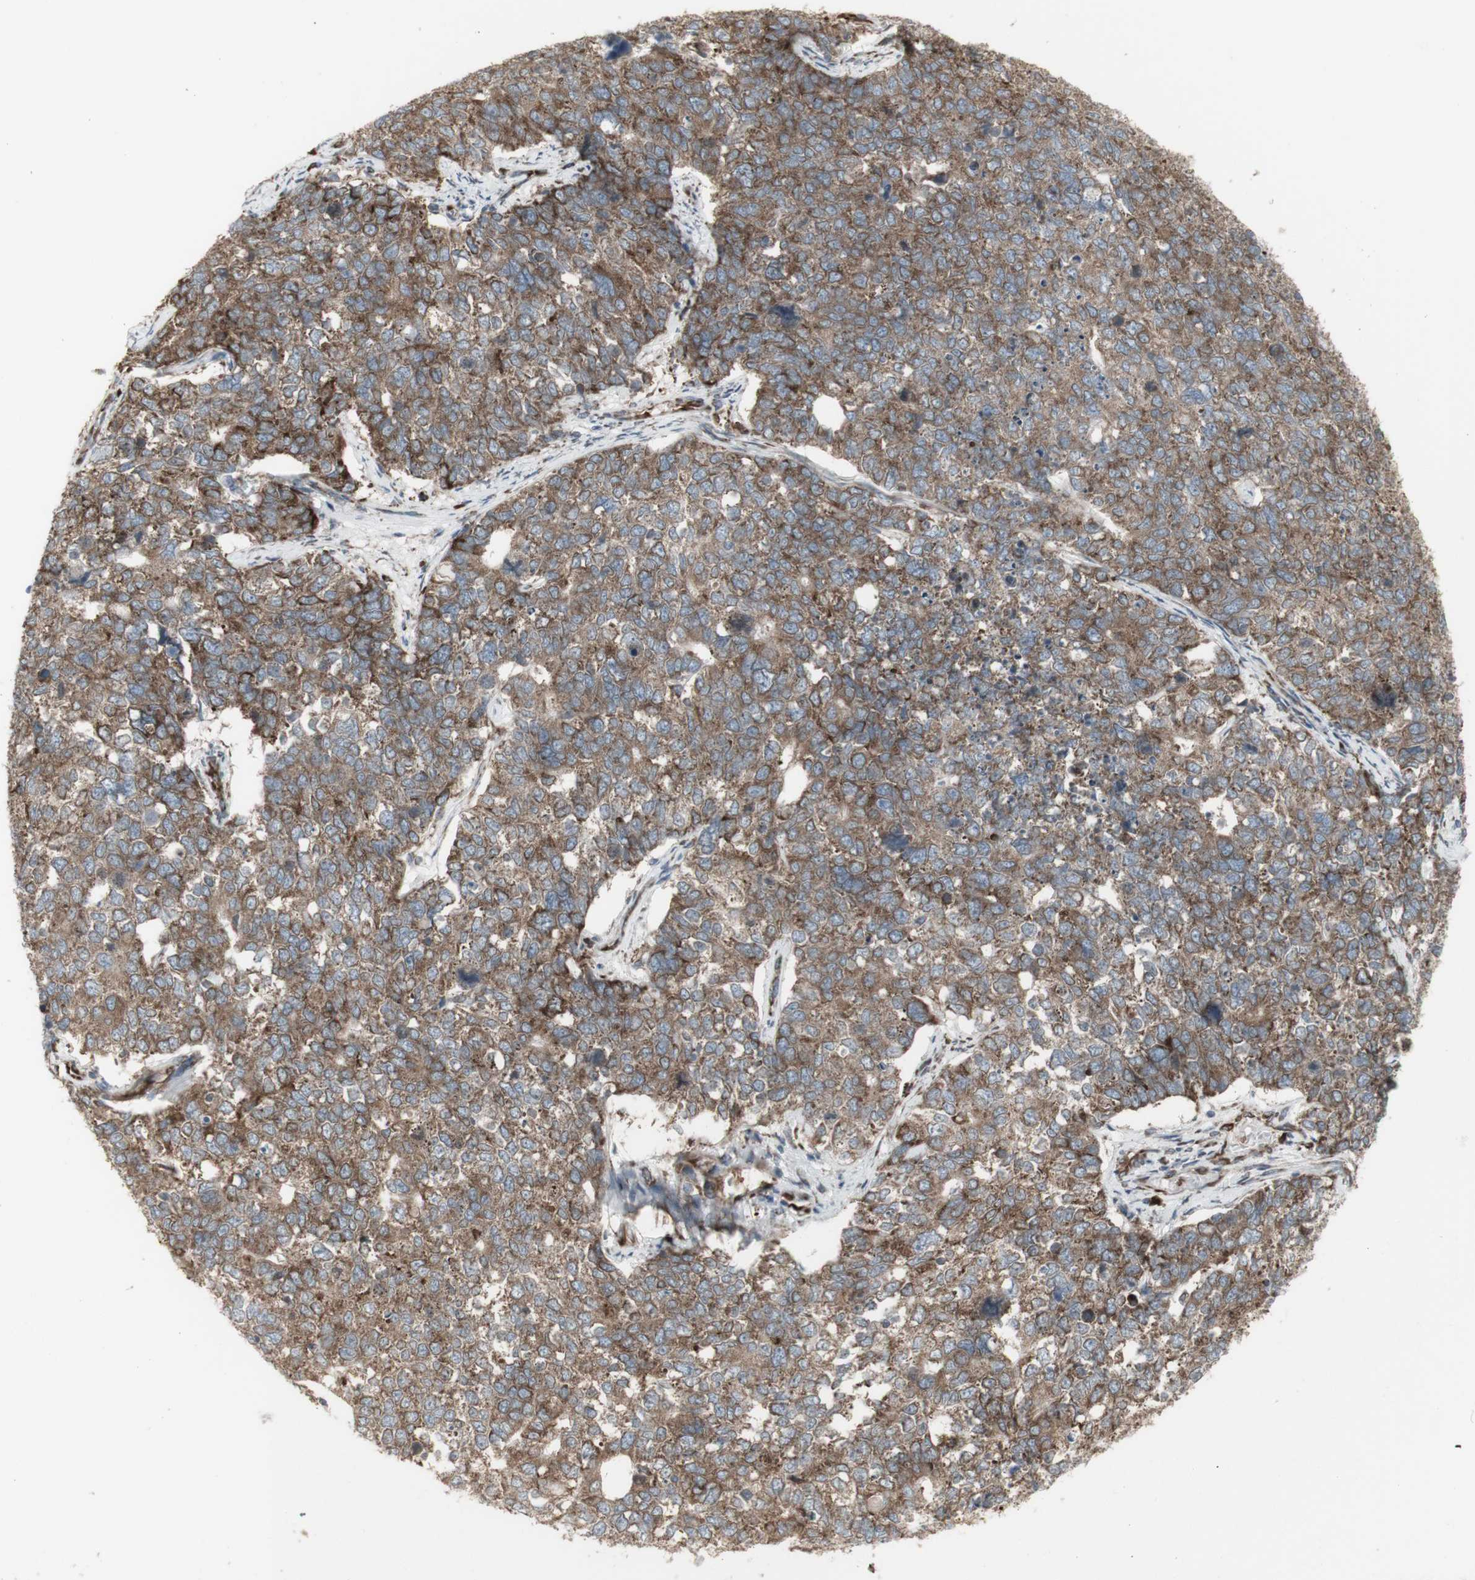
{"staining": {"intensity": "weak", "quantity": ">75%", "location": "cytoplasmic/membranous"}, "tissue": "cervical cancer", "cell_type": "Tumor cells", "image_type": "cancer", "snomed": [{"axis": "morphology", "description": "Squamous cell carcinoma, NOS"}, {"axis": "topography", "description": "Cervix"}], "caption": "Squamous cell carcinoma (cervical) tissue shows weak cytoplasmic/membranous positivity in about >75% of tumor cells", "gene": "FKBP3", "patient": {"sex": "female", "age": 63}}